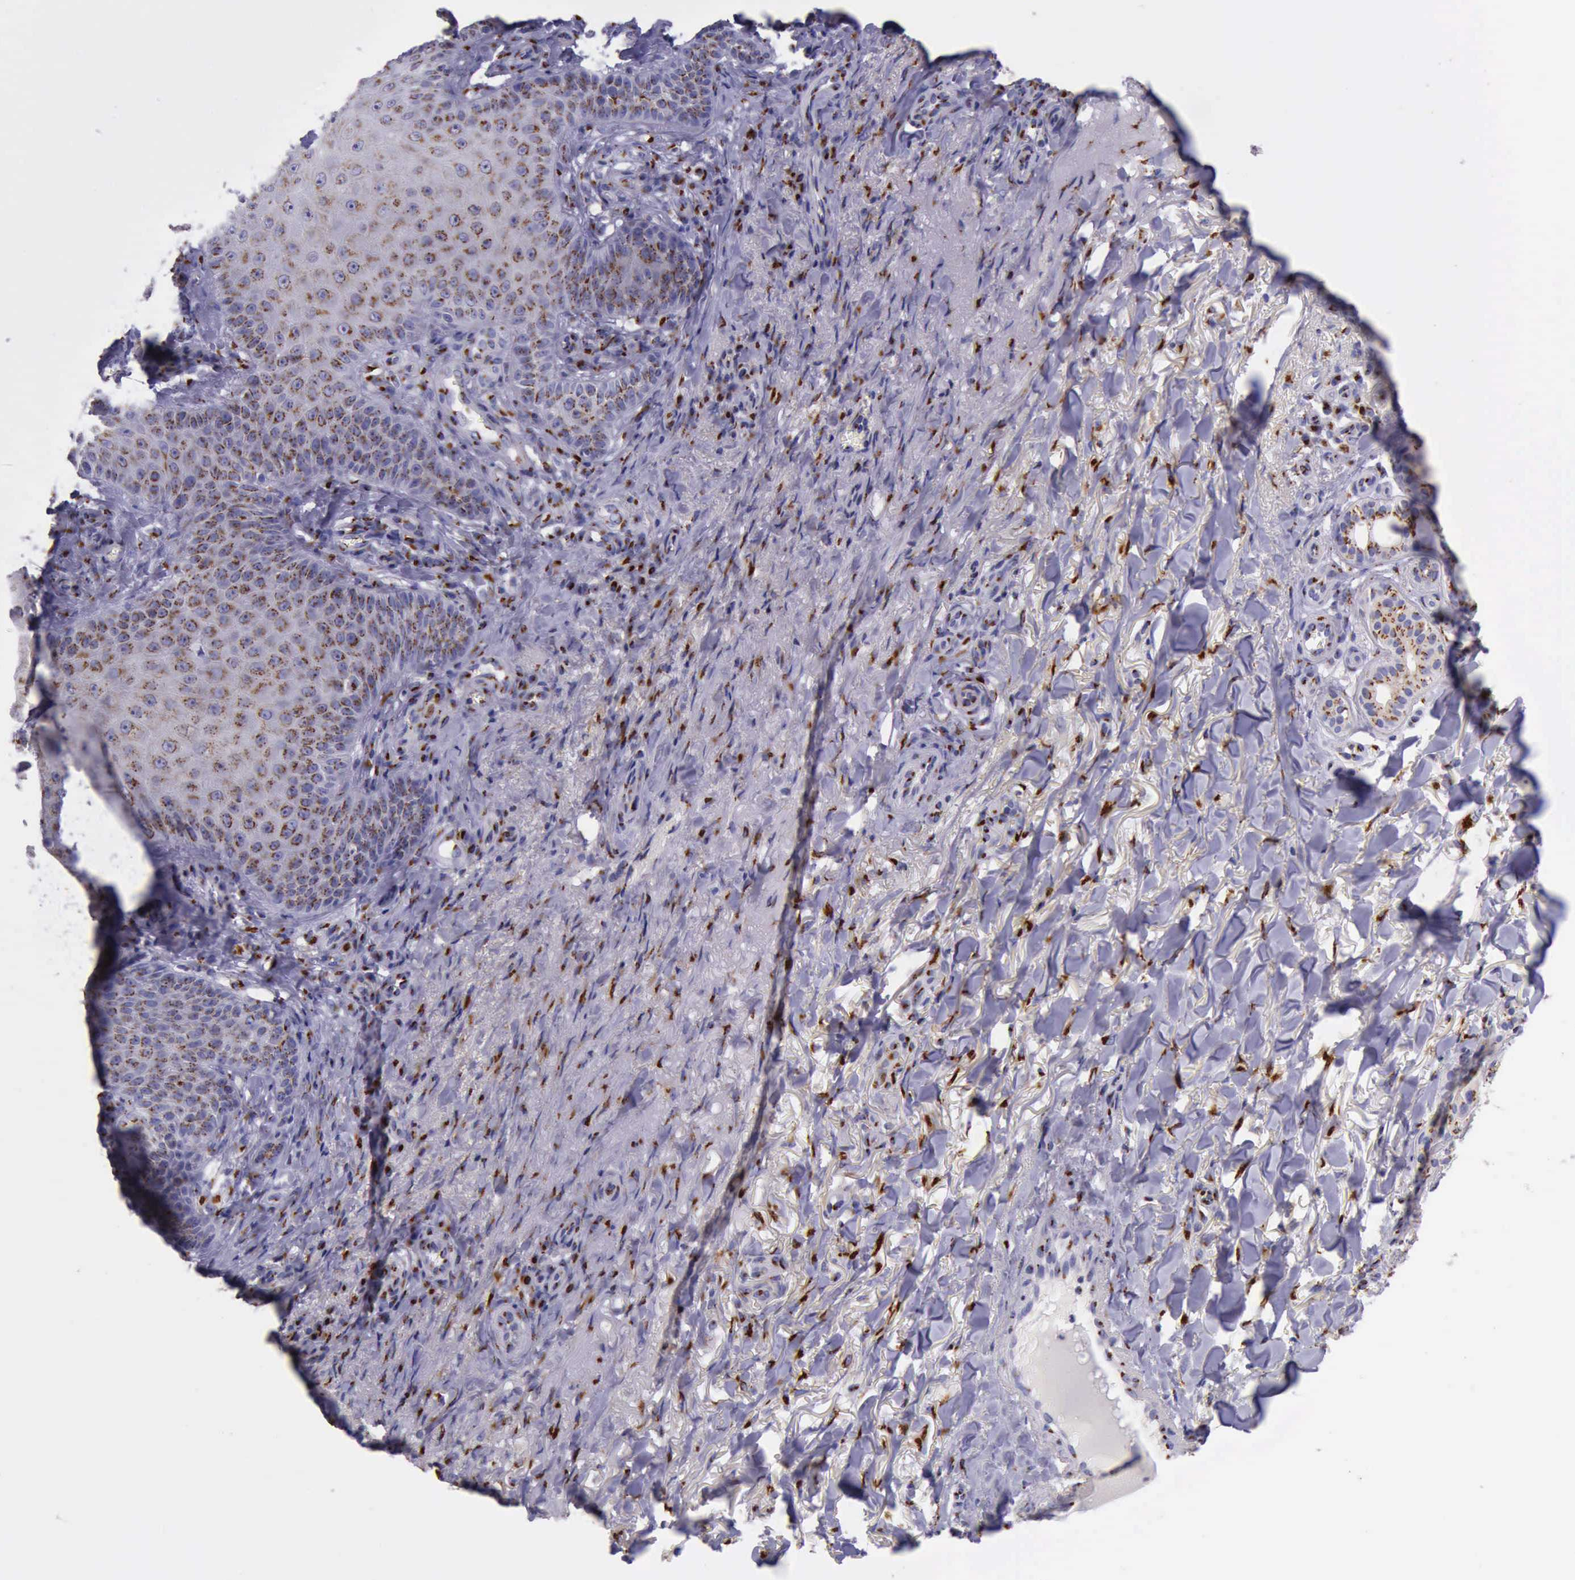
{"staining": {"intensity": "strong", "quantity": ">75%", "location": "cytoplasmic/membranous"}, "tissue": "skin cancer", "cell_type": "Tumor cells", "image_type": "cancer", "snomed": [{"axis": "morphology", "description": "Basal cell carcinoma"}, {"axis": "topography", "description": "Skin"}], "caption": "The image demonstrates immunohistochemical staining of skin cancer. There is strong cytoplasmic/membranous staining is appreciated in about >75% of tumor cells.", "gene": "GOLGA5", "patient": {"sex": "male", "age": 81}}